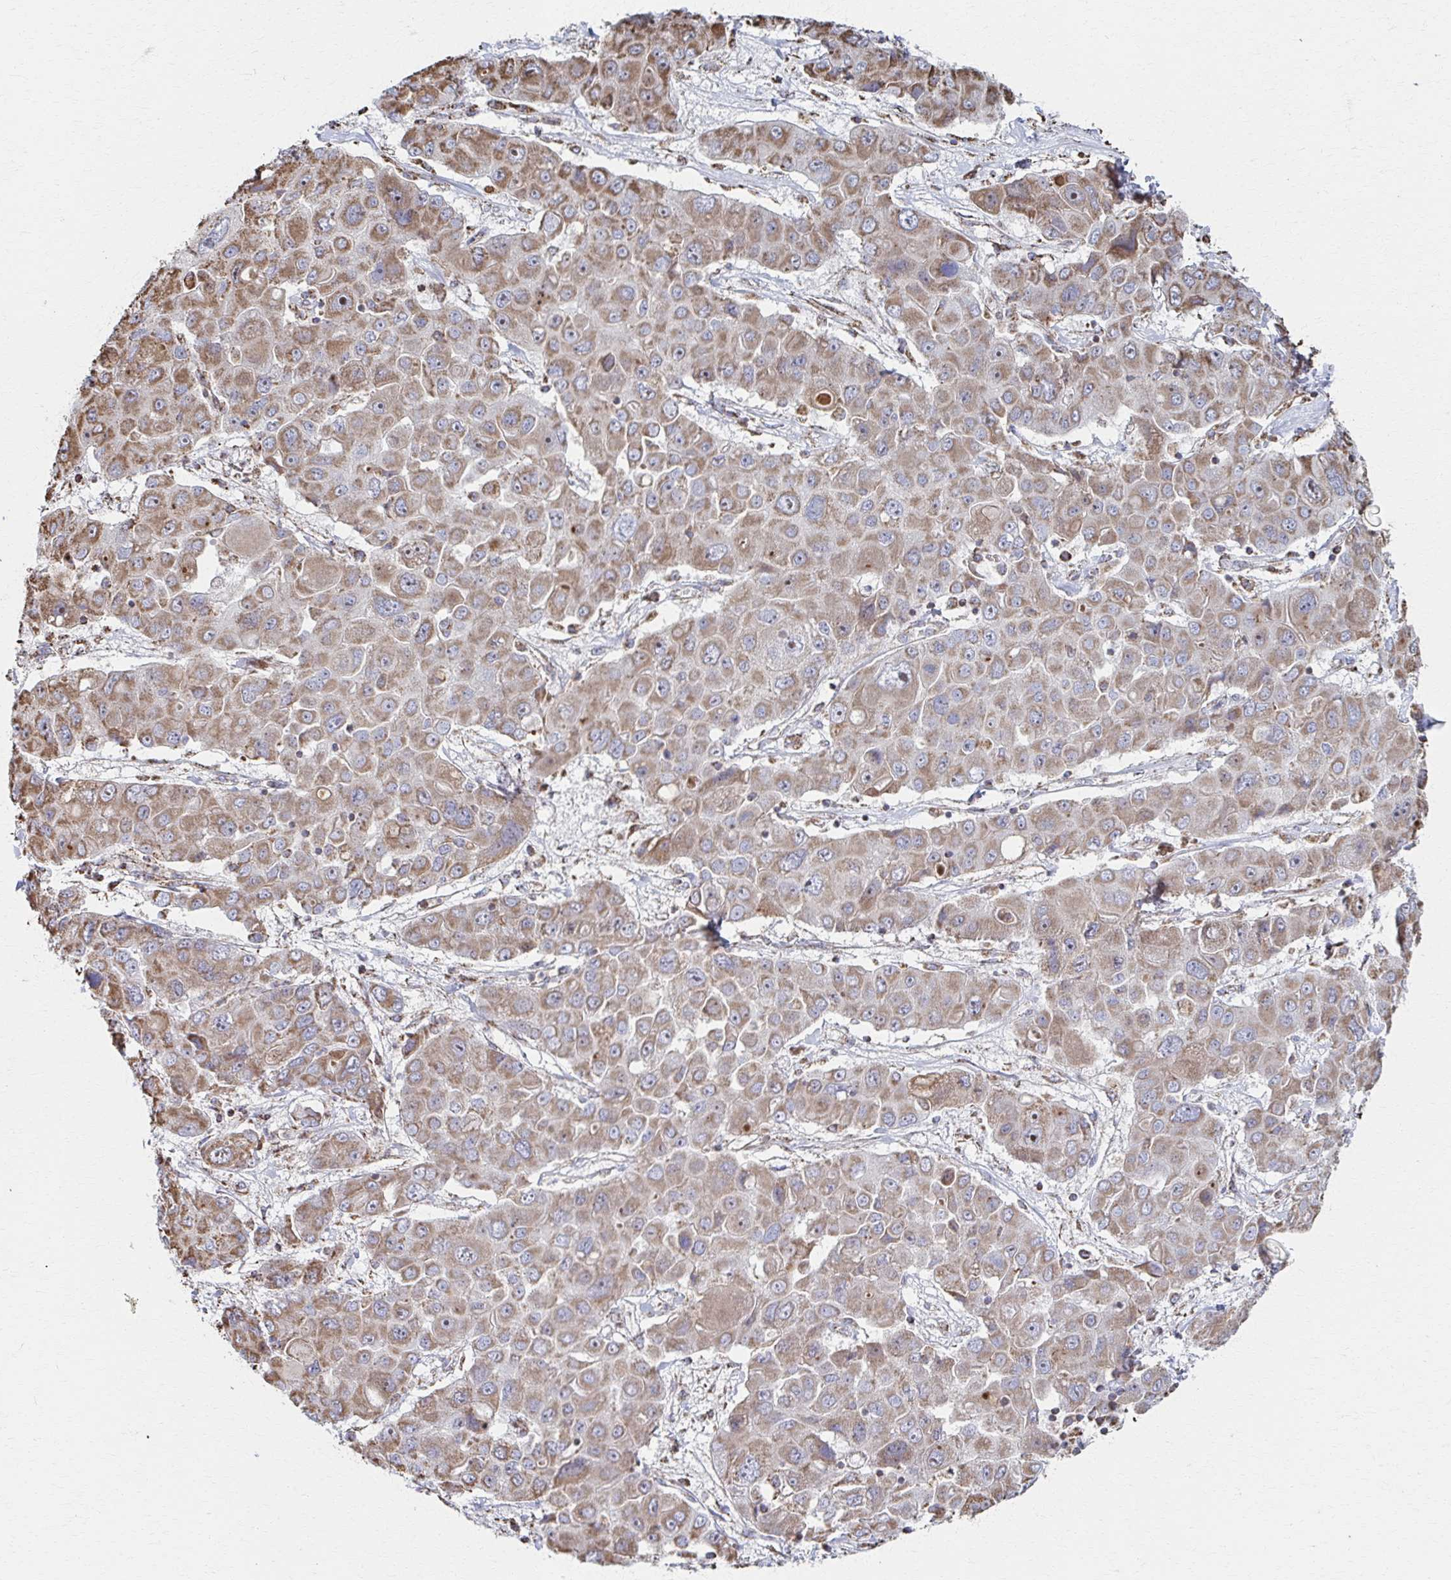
{"staining": {"intensity": "moderate", "quantity": ">75%", "location": "cytoplasmic/membranous"}, "tissue": "liver cancer", "cell_type": "Tumor cells", "image_type": "cancer", "snomed": [{"axis": "morphology", "description": "Cholangiocarcinoma"}, {"axis": "topography", "description": "Liver"}], "caption": "Protein analysis of cholangiocarcinoma (liver) tissue shows moderate cytoplasmic/membranous positivity in about >75% of tumor cells.", "gene": "SAT1", "patient": {"sex": "male", "age": 67}}